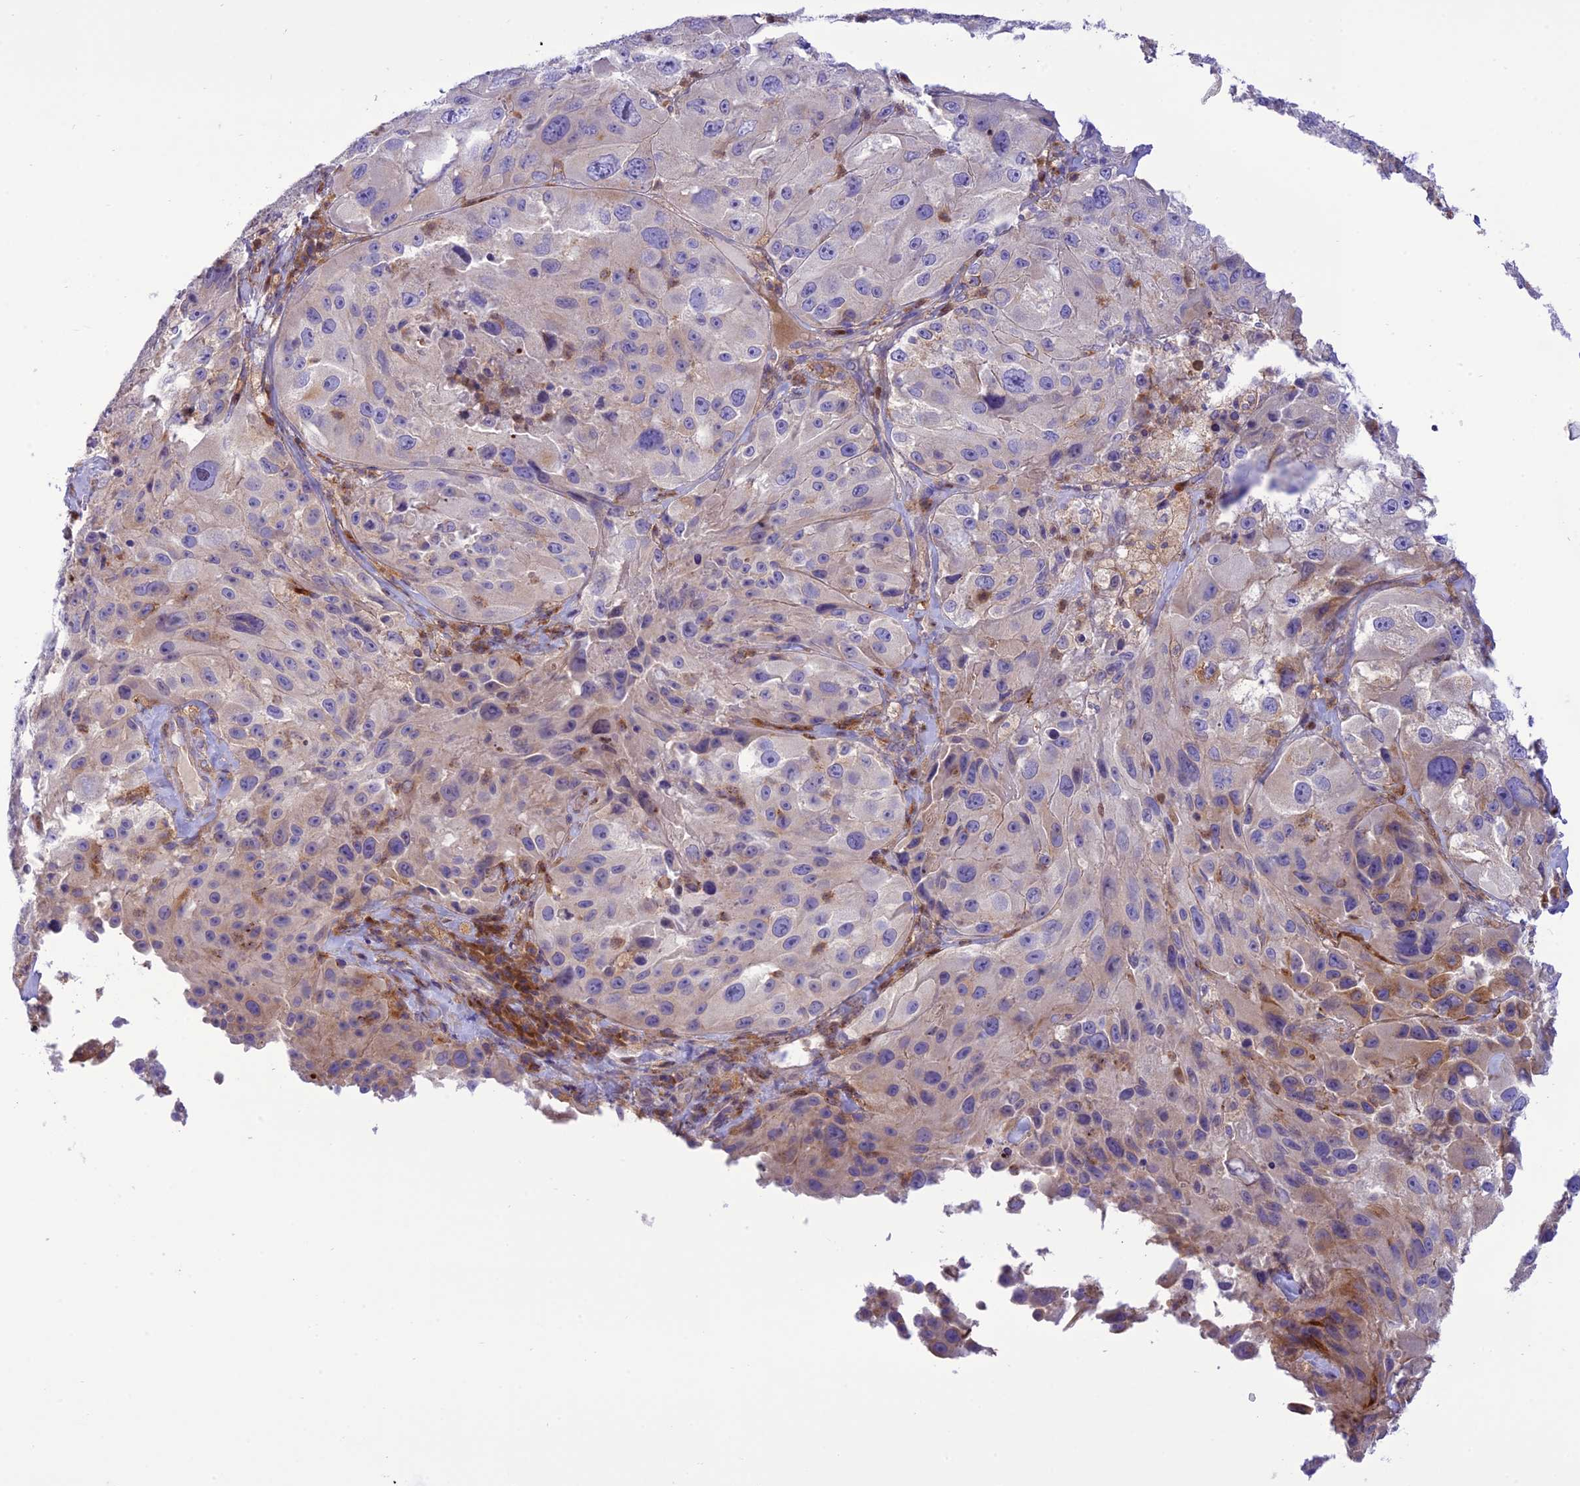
{"staining": {"intensity": "moderate", "quantity": "<25%", "location": "cytoplasmic/membranous"}, "tissue": "melanoma", "cell_type": "Tumor cells", "image_type": "cancer", "snomed": [{"axis": "morphology", "description": "Malignant melanoma, Metastatic site"}, {"axis": "topography", "description": "Lymph node"}], "caption": "Tumor cells reveal low levels of moderate cytoplasmic/membranous staining in approximately <25% of cells in human melanoma.", "gene": "JMY", "patient": {"sex": "male", "age": 62}}